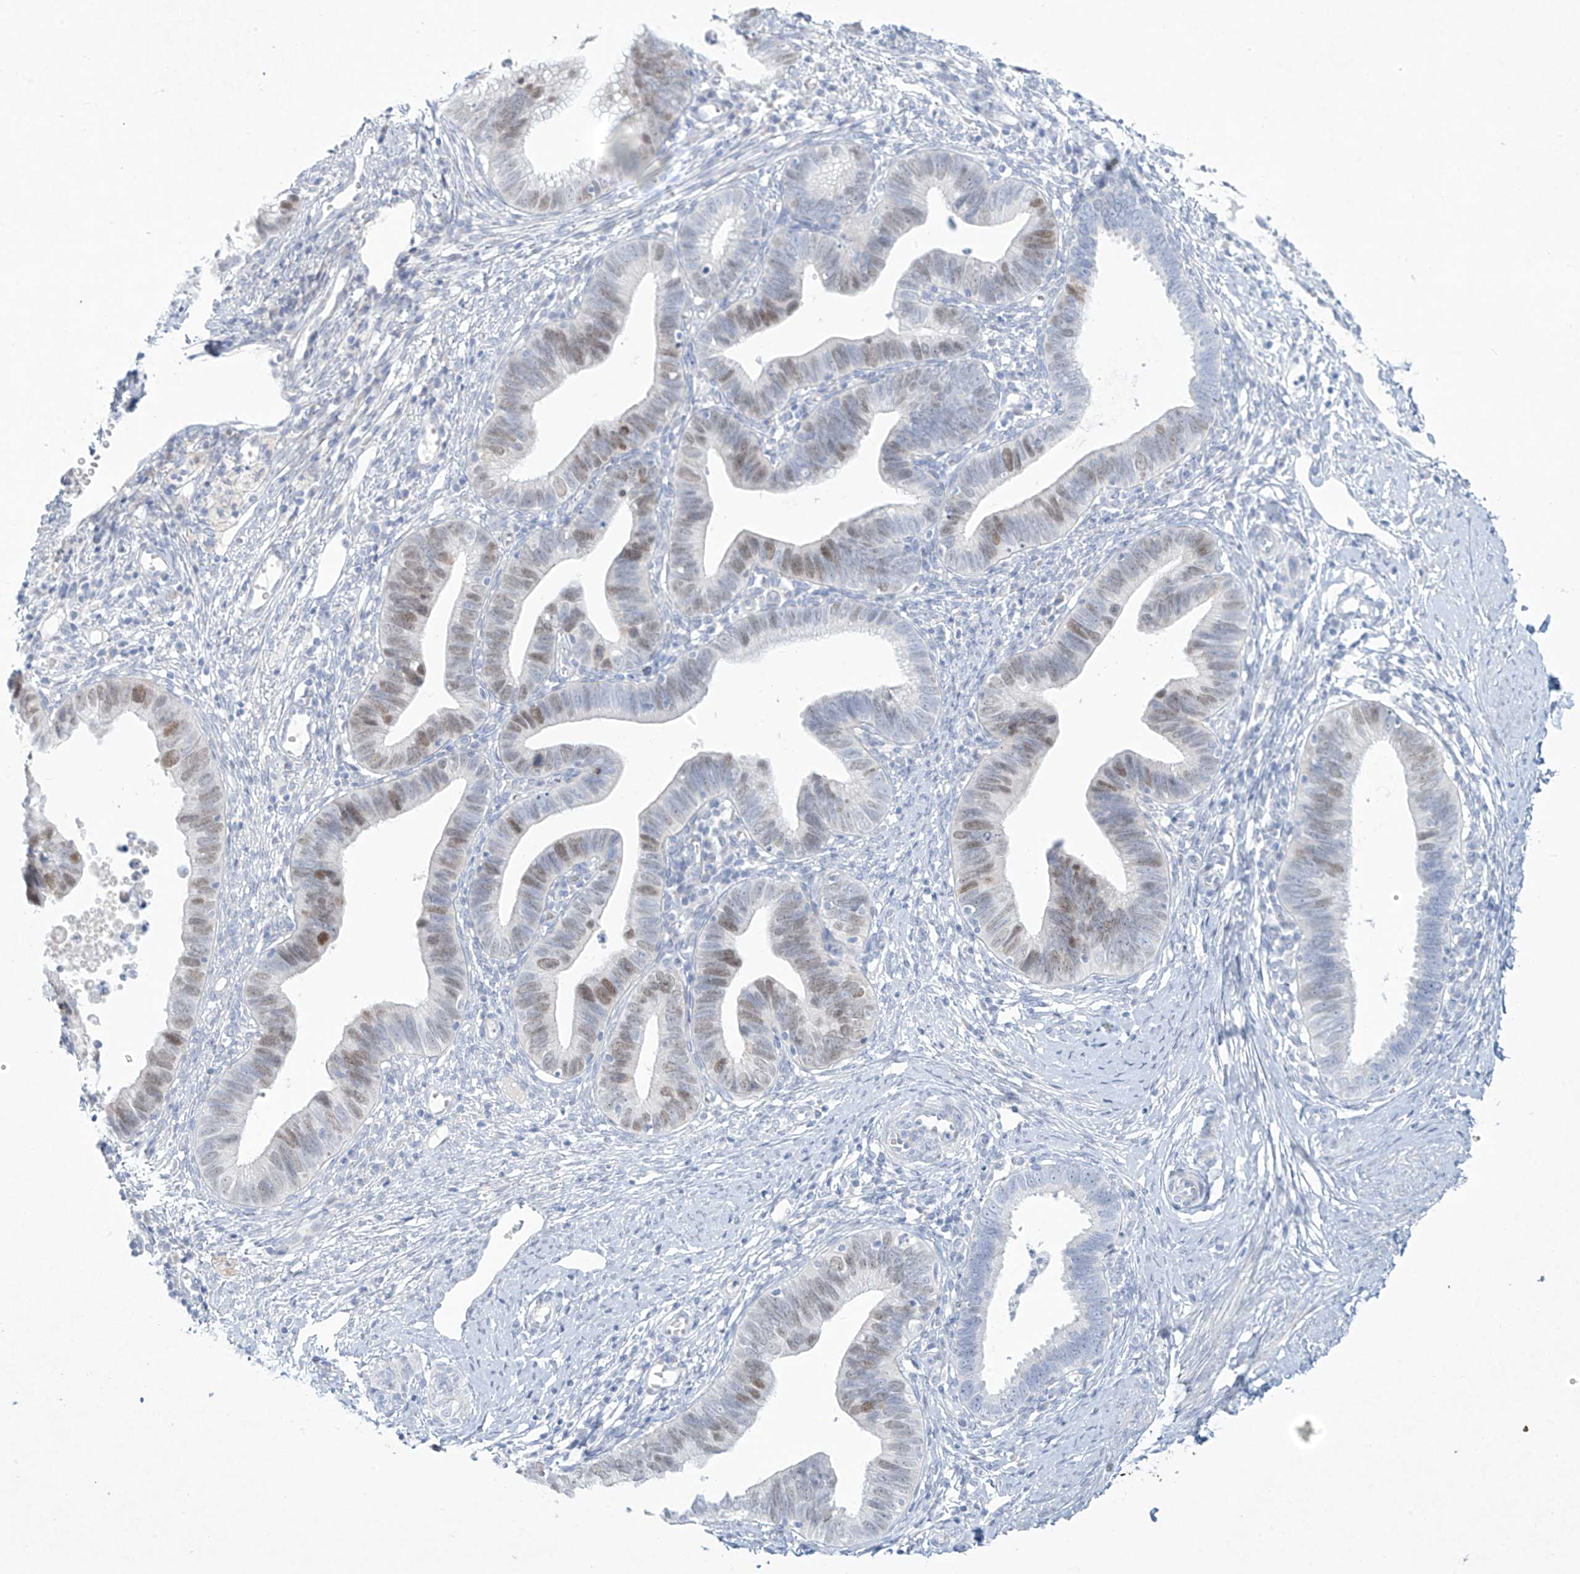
{"staining": {"intensity": "moderate", "quantity": "<25%", "location": "nuclear"}, "tissue": "cervical cancer", "cell_type": "Tumor cells", "image_type": "cancer", "snomed": [{"axis": "morphology", "description": "Adenocarcinoma, NOS"}, {"axis": "topography", "description": "Cervix"}], "caption": "Cervical cancer stained with a brown dye shows moderate nuclear positive expression in approximately <25% of tumor cells.", "gene": "PAX6", "patient": {"sex": "female", "age": 36}}